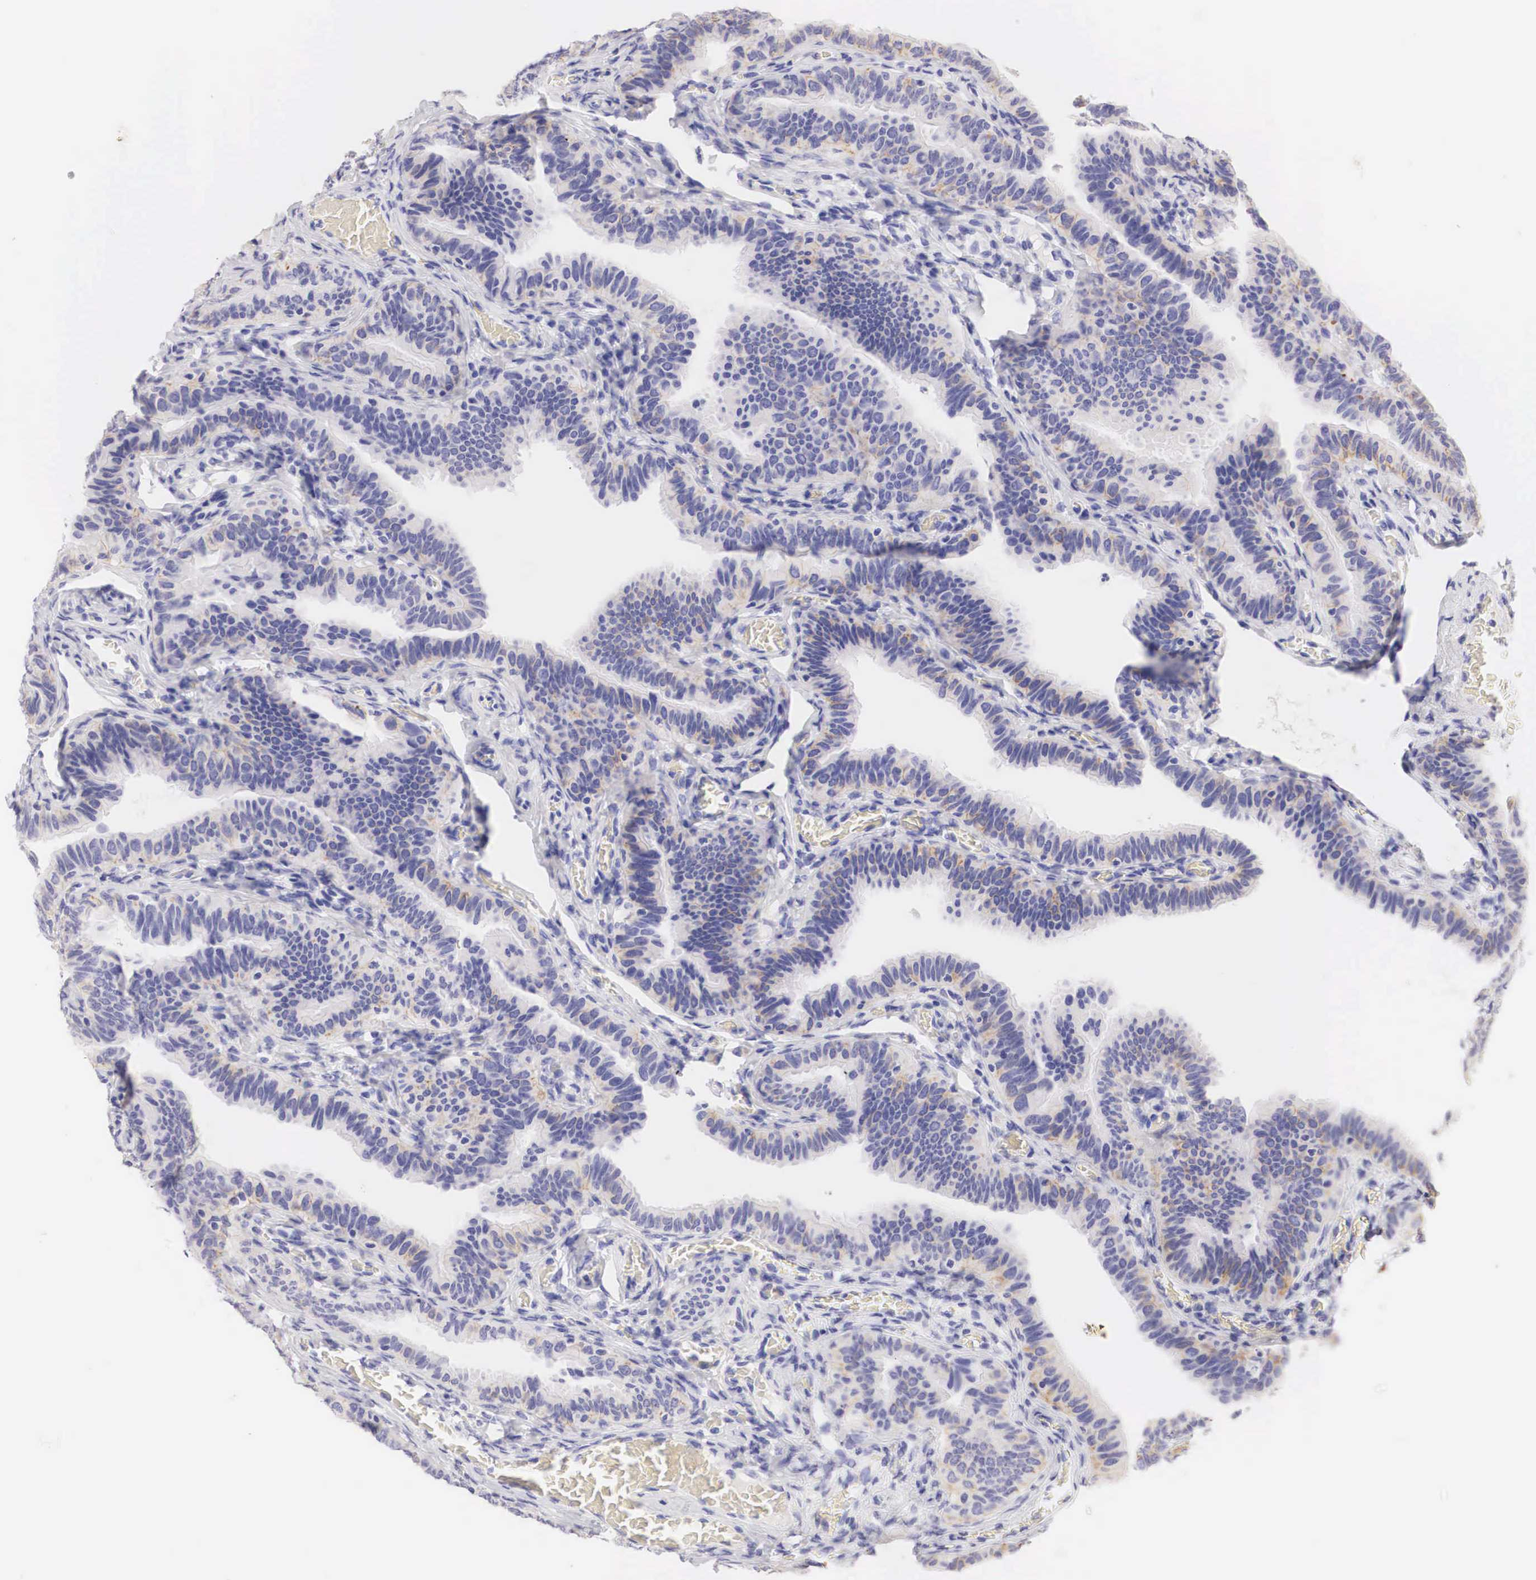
{"staining": {"intensity": "weak", "quantity": "<25%", "location": "cytoplasmic/membranous"}, "tissue": "fallopian tube", "cell_type": "Glandular cells", "image_type": "normal", "snomed": [{"axis": "morphology", "description": "Normal tissue, NOS"}, {"axis": "topography", "description": "Vagina"}, {"axis": "topography", "description": "Fallopian tube"}], "caption": "Immunohistochemical staining of unremarkable fallopian tube demonstrates no significant positivity in glandular cells. The staining is performed using DAB (3,3'-diaminobenzidine) brown chromogen with nuclei counter-stained in using hematoxylin.", "gene": "ERBB2", "patient": {"sex": "female", "age": 38}}